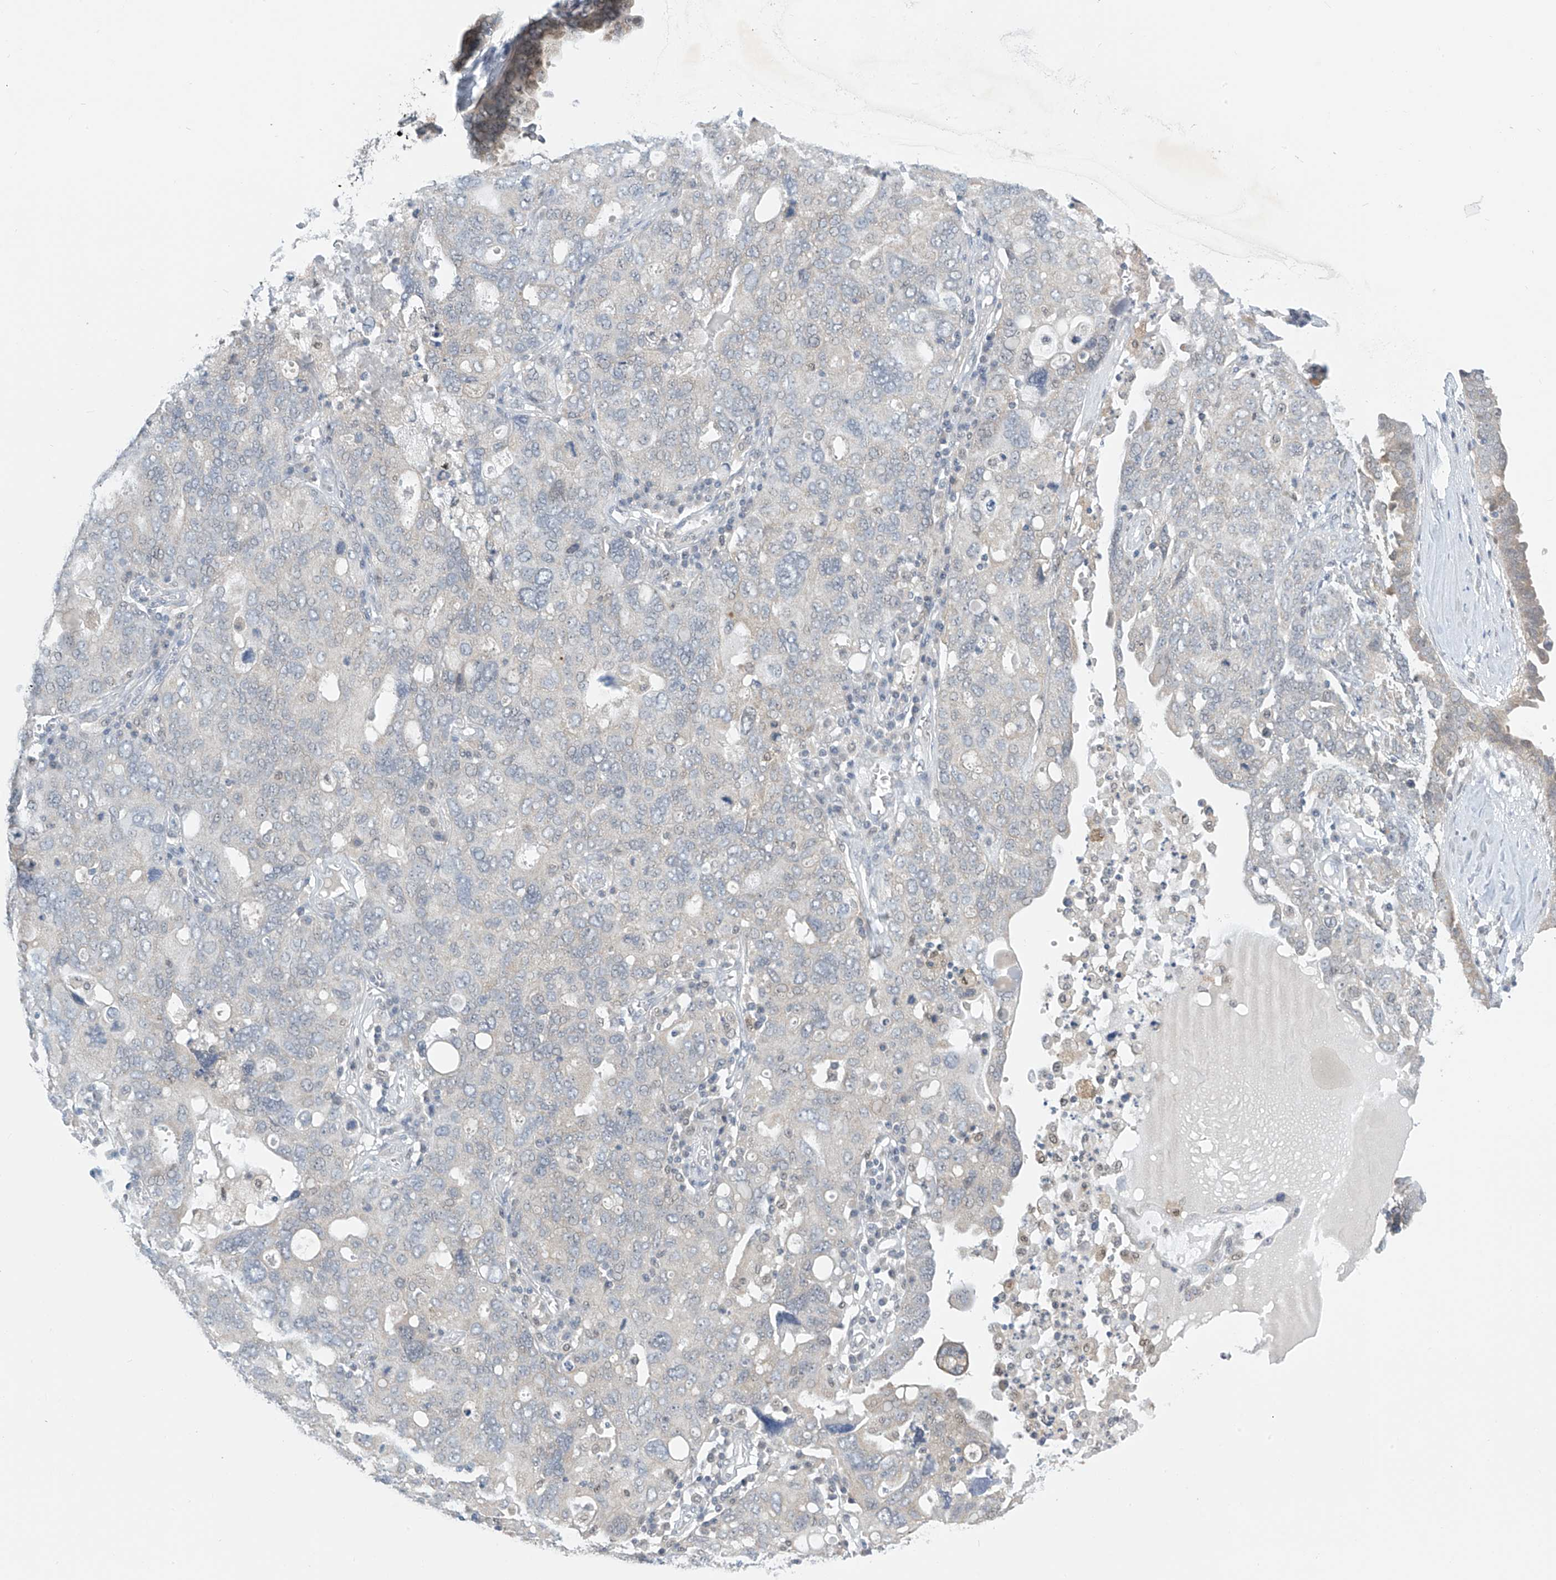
{"staining": {"intensity": "negative", "quantity": "none", "location": "none"}, "tissue": "ovarian cancer", "cell_type": "Tumor cells", "image_type": "cancer", "snomed": [{"axis": "morphology", "description": "Carcinoma, endometroid"}, {"axis": "topography", "description": "Ovary"}], "caption": "The micrograph displays no staining of tumor cells in endometroid carcinoma (ovarian).", "gene": "APLF", "patient": {"sex": "female", "age": 62}}